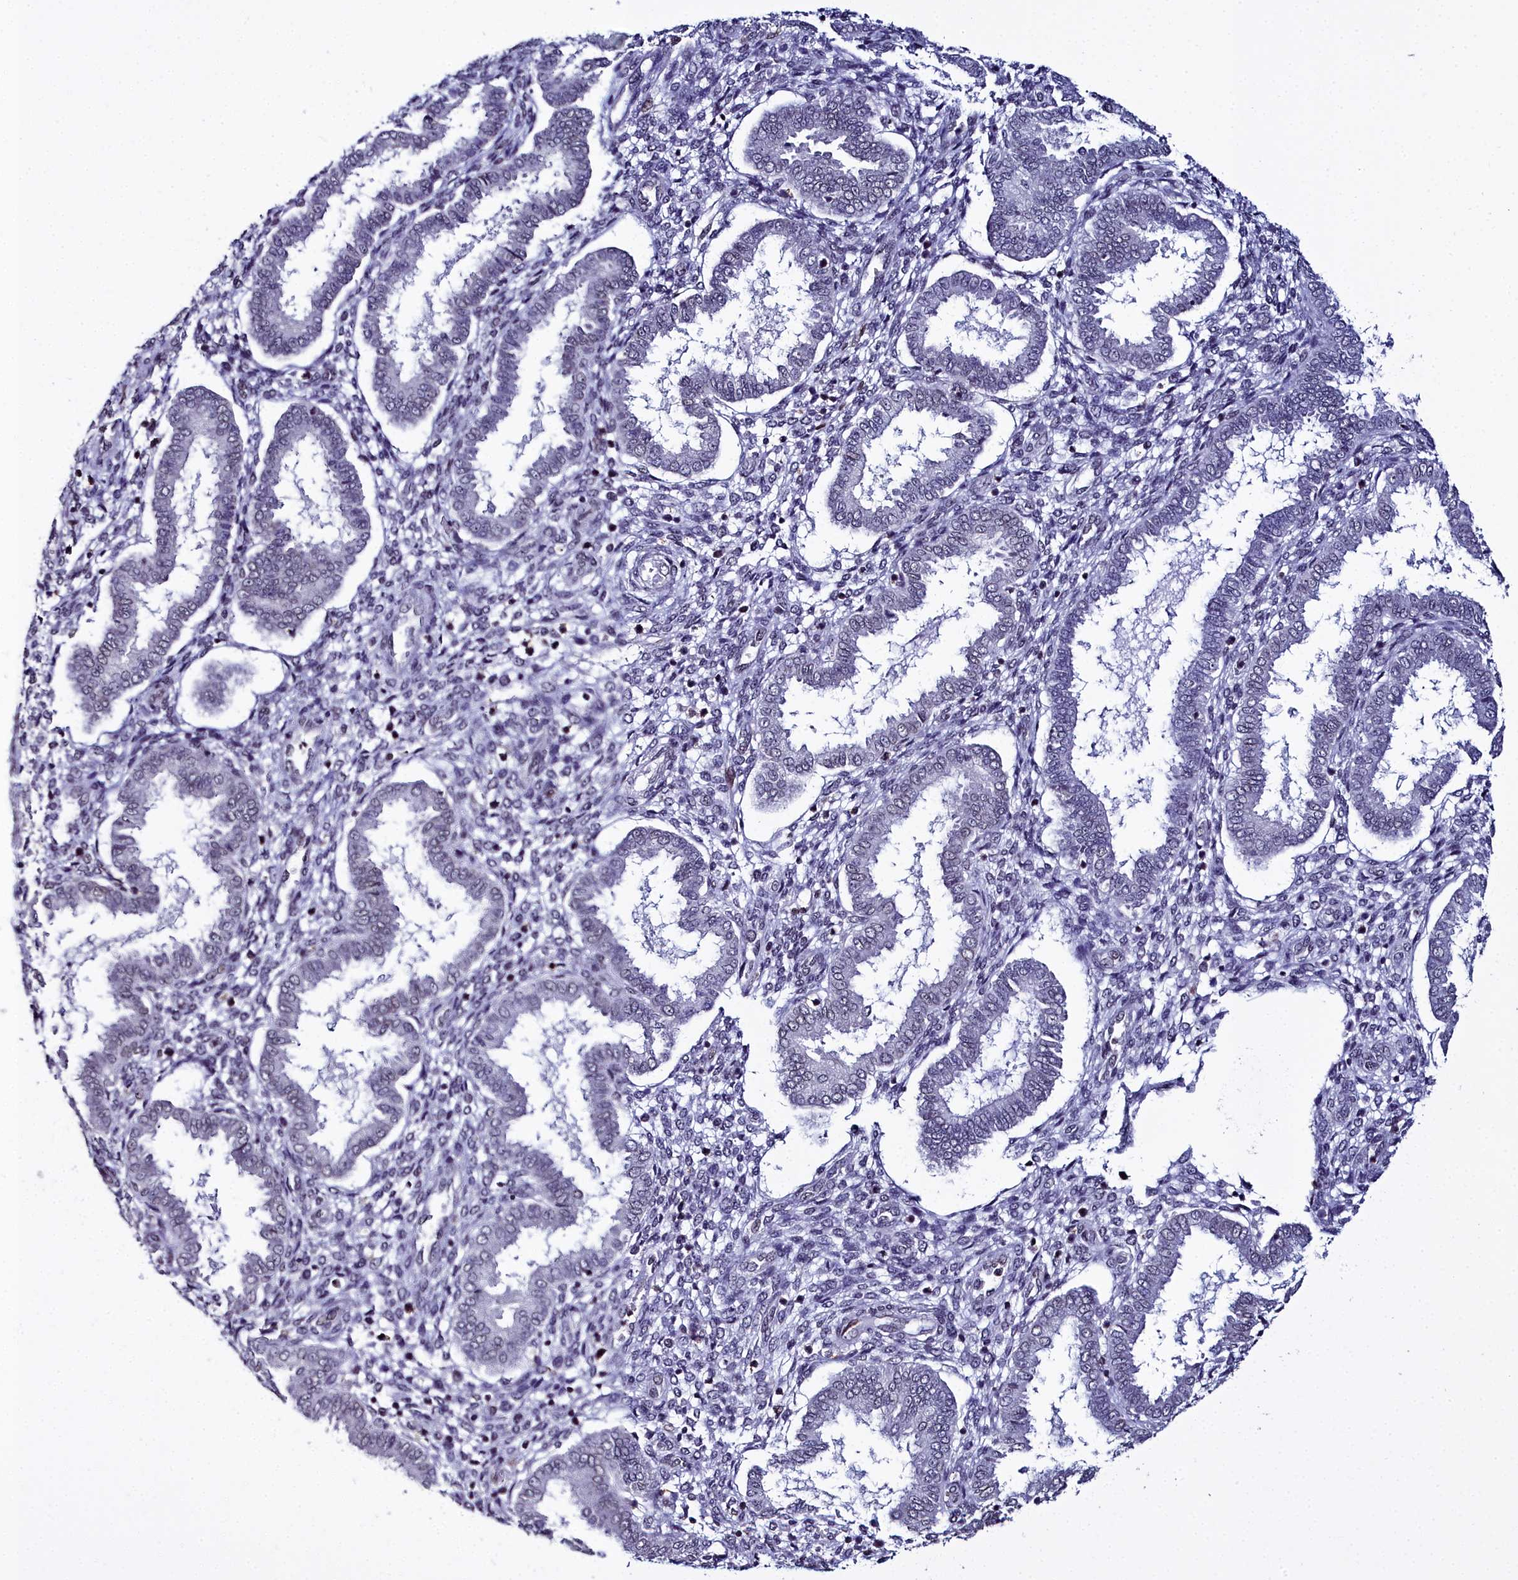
{"staining": {"intensity": "negative", "quantity": "none", "location": "none"}, "tissue": "endometrium", "cell_type": "Cells in endometrial stroma", "image_type": "normal", "snomed": [{"axis": "morphology", "description": "Normal tissue, NOS"}, {"axis": "topography", "description": "Endometrium"}], "caption": "IHC histopathology image of benign human endometrium stained for a protein (brown), which shows no staining in cells in endometrial stroma. The staining was performed using DAB to visualize the protein expression in brown, while the nuclei were stained in blue with hematoxylin (Magnification: 20x).", "gene": "CCDC97", "patient": {"sex": "female", "age": 24}}